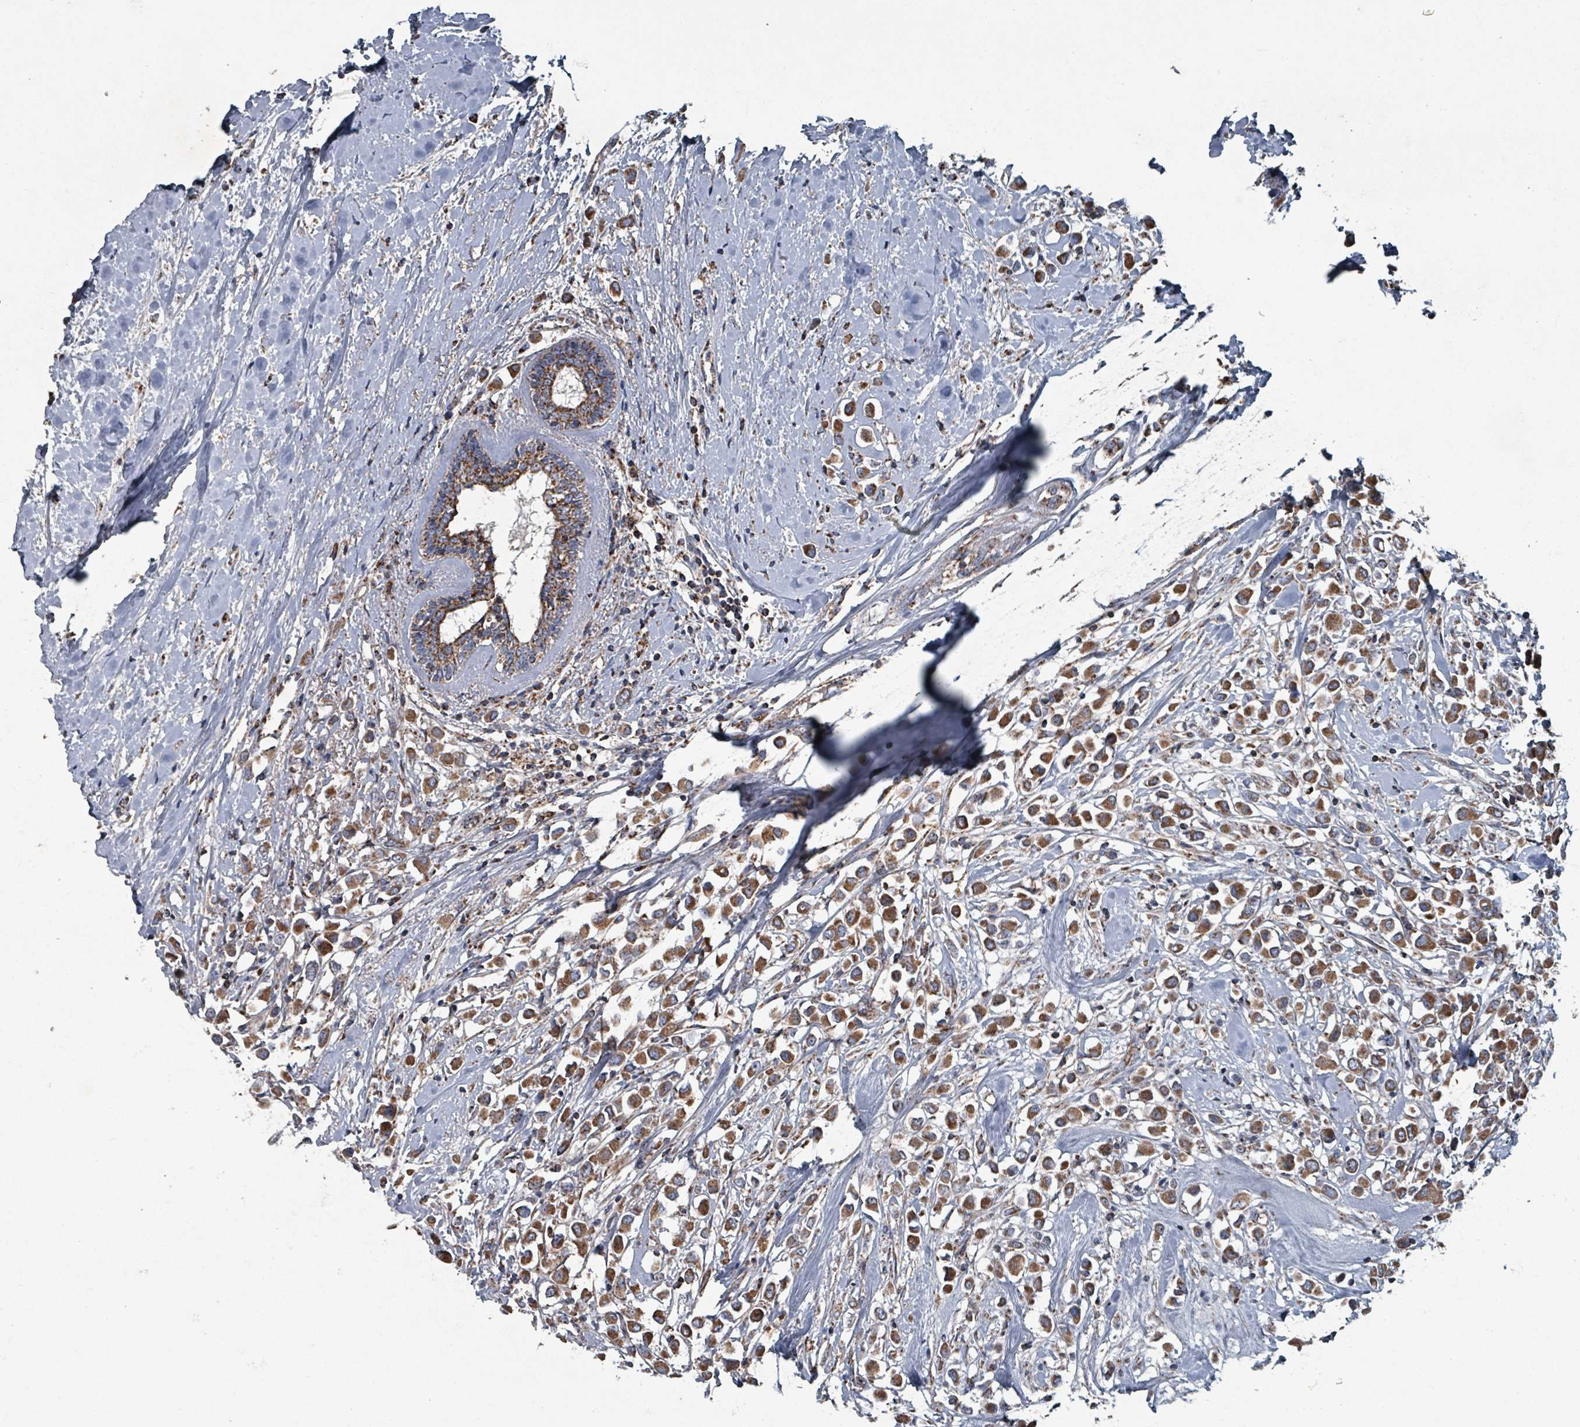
{"staining": {"intensity": "moderate", "quantity": ">75%", "location": "cytoplasmic/membranous"}, "tissue": "breast cancer", "cell_type": "Tumor cells", "image_type": "cancer", "snomed": [{"axis": "morphology", "description": "Duct carcinoma"}, {"axis": "topography", "description": "Breast"}], "caption": "Breast infiltrating ductal carcinoma stained with IHC demonstrates moderate cytoplasmic/membranous positivity in about >75% of tumor cells.", "gene": "ABHD18", "patient": {"sex": "female", "age": 87}}